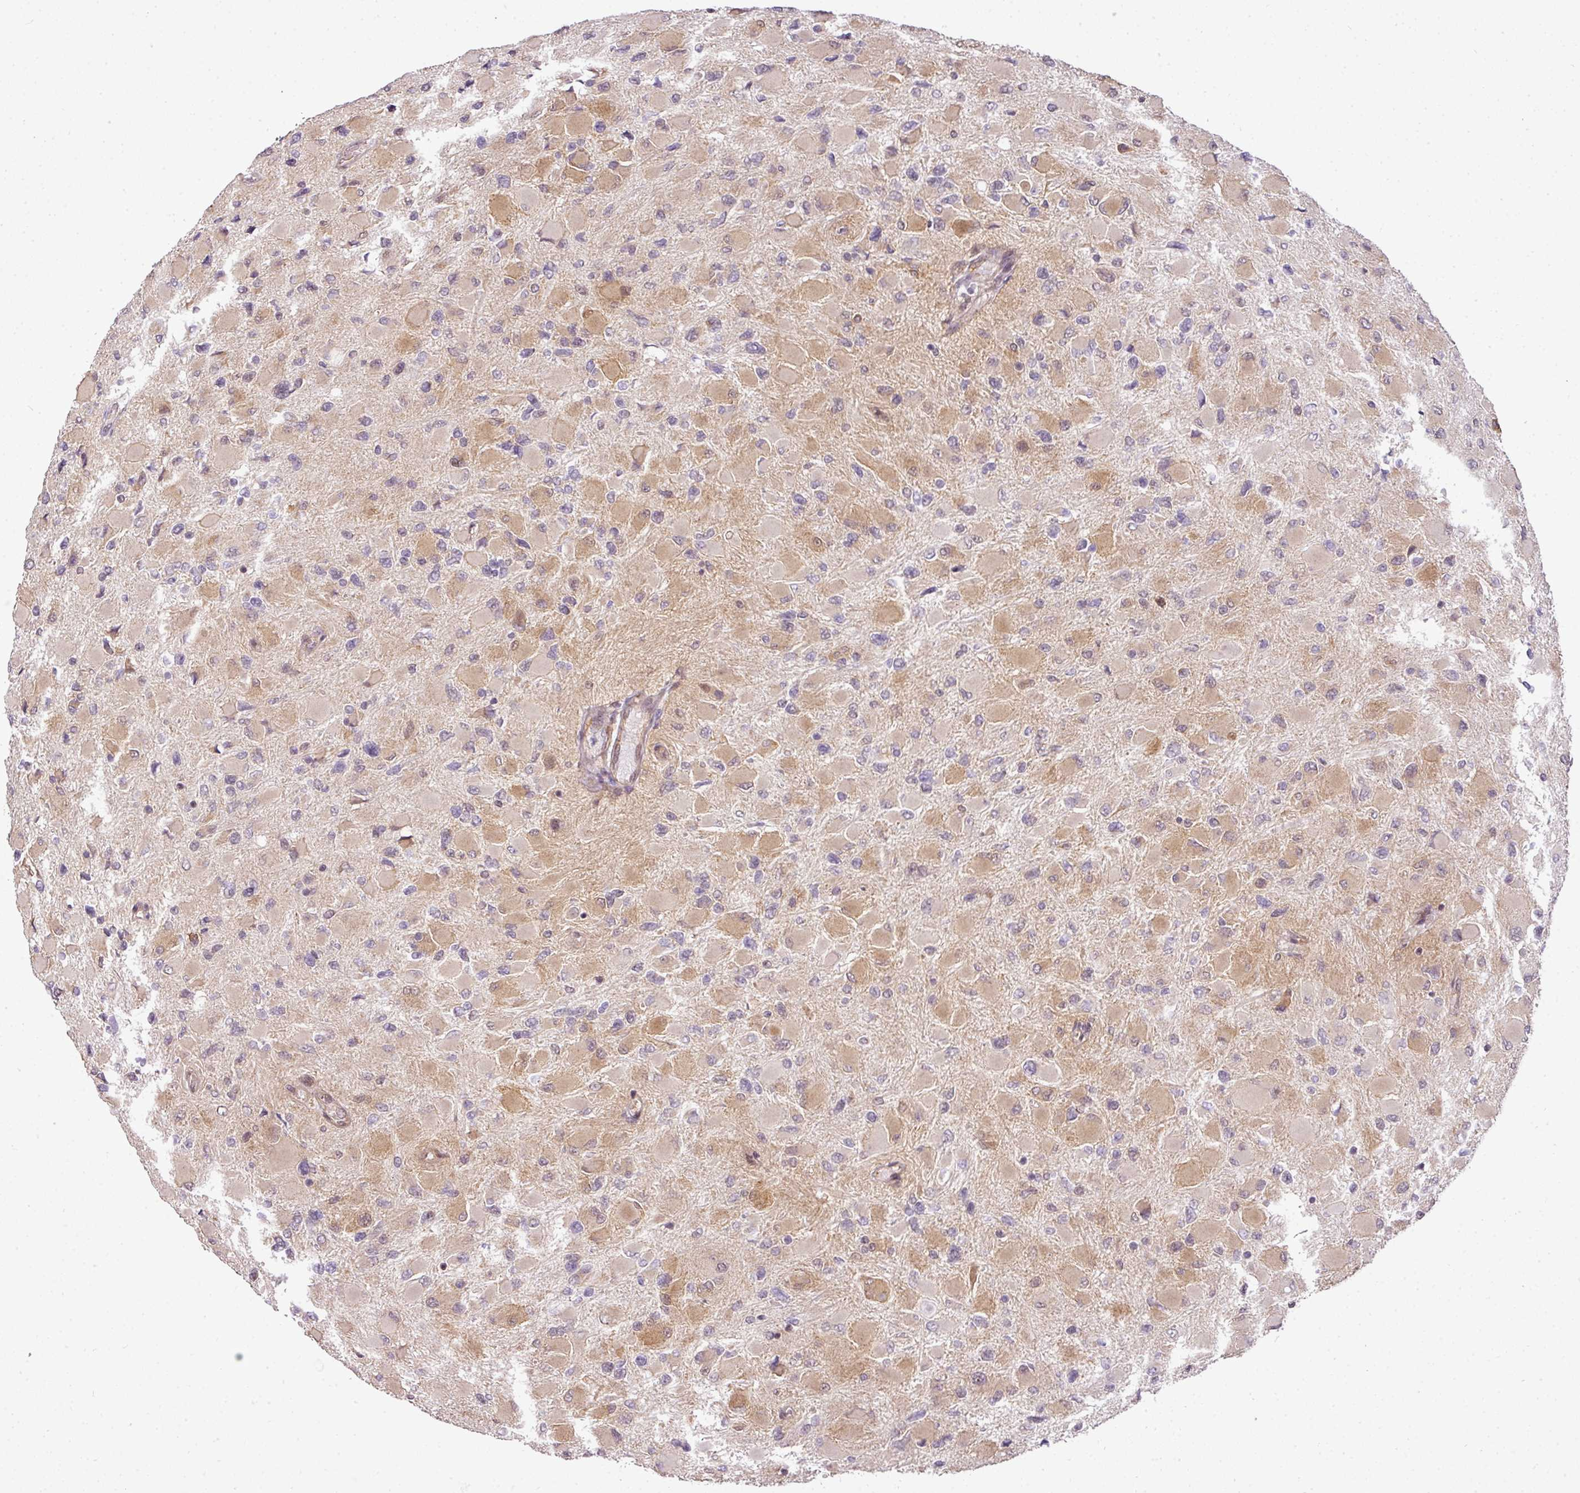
{"staining": {"intensity": "moderate", "quantity": "25%-75%", "location": "cytoplasmic/membranous"}, "tissue": "glioma", "cell_type": "Tumor cells", "image_type": "cancer", "snomed": [{"axis": "morphology", "description": "Glioma, malignant, High grade"}, {"axis": "topography", "description": "Cerebral cortex"}], "caption": "Glioma stained with a brown dye reveals moderate cytoplasmic/membranous positive staining in approximately 25%-75% of tumor cells.", "gene": "C1orf226", "patient": {"sex": "female", "age": 36}}